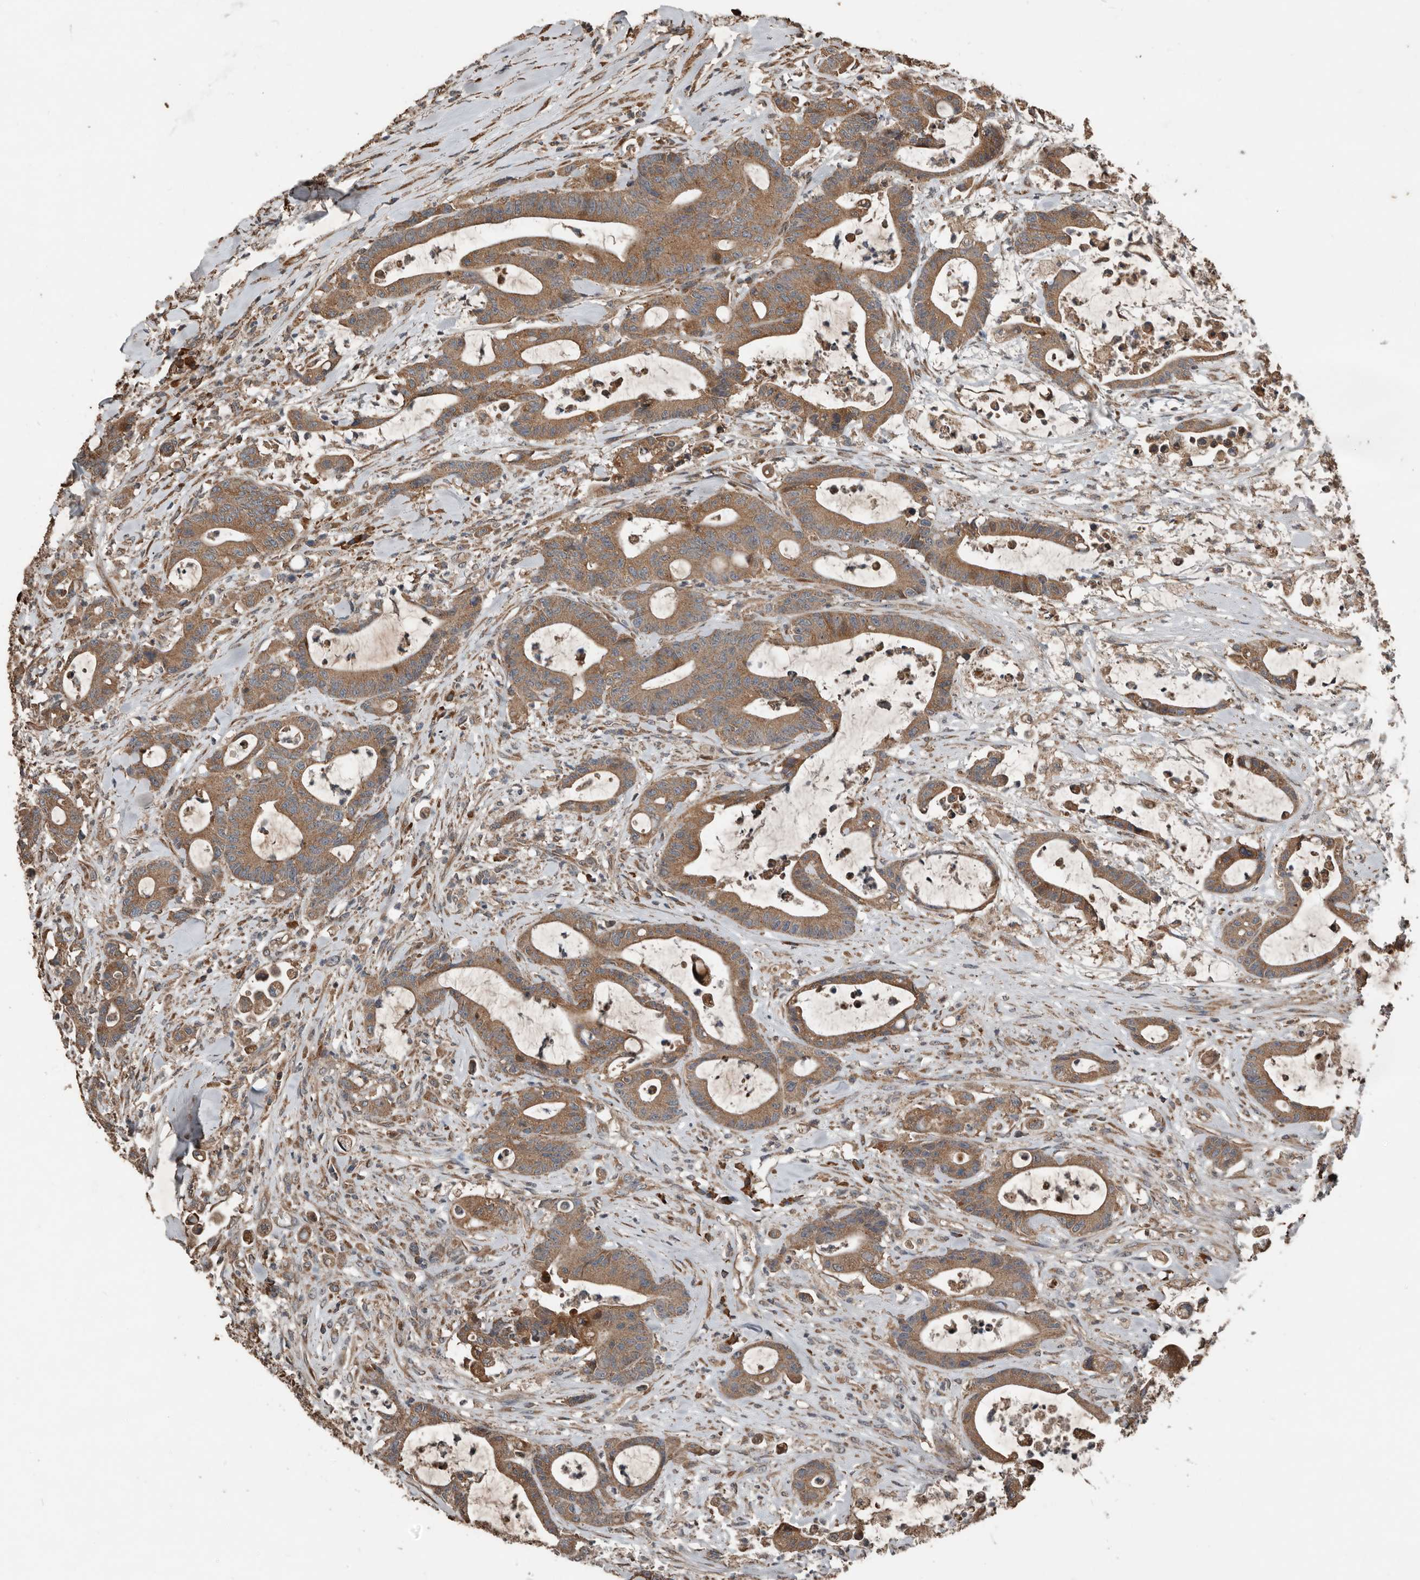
{"staining": {"intensity": "moderate", "quantity": ">75%", "location": "cytoplasmic/membranous"}, "tissue": "colorectal cancer", "cell_type": "Tumor cells", "image_type": "cancer", "snomed": [{"axis": "morphology", "description": "Adenocarcinoma, NOS"}, {"axis": "topography", "description": "Colon"}], "caption": "Colorectal adenocarcinoma stained for a protein (brown) reveals moderate cytoplasmic/membranous positive positivity in about >75% of tumor cells.", "gene": "RNF207", "patient": {"sex": "female", "age": 84}}